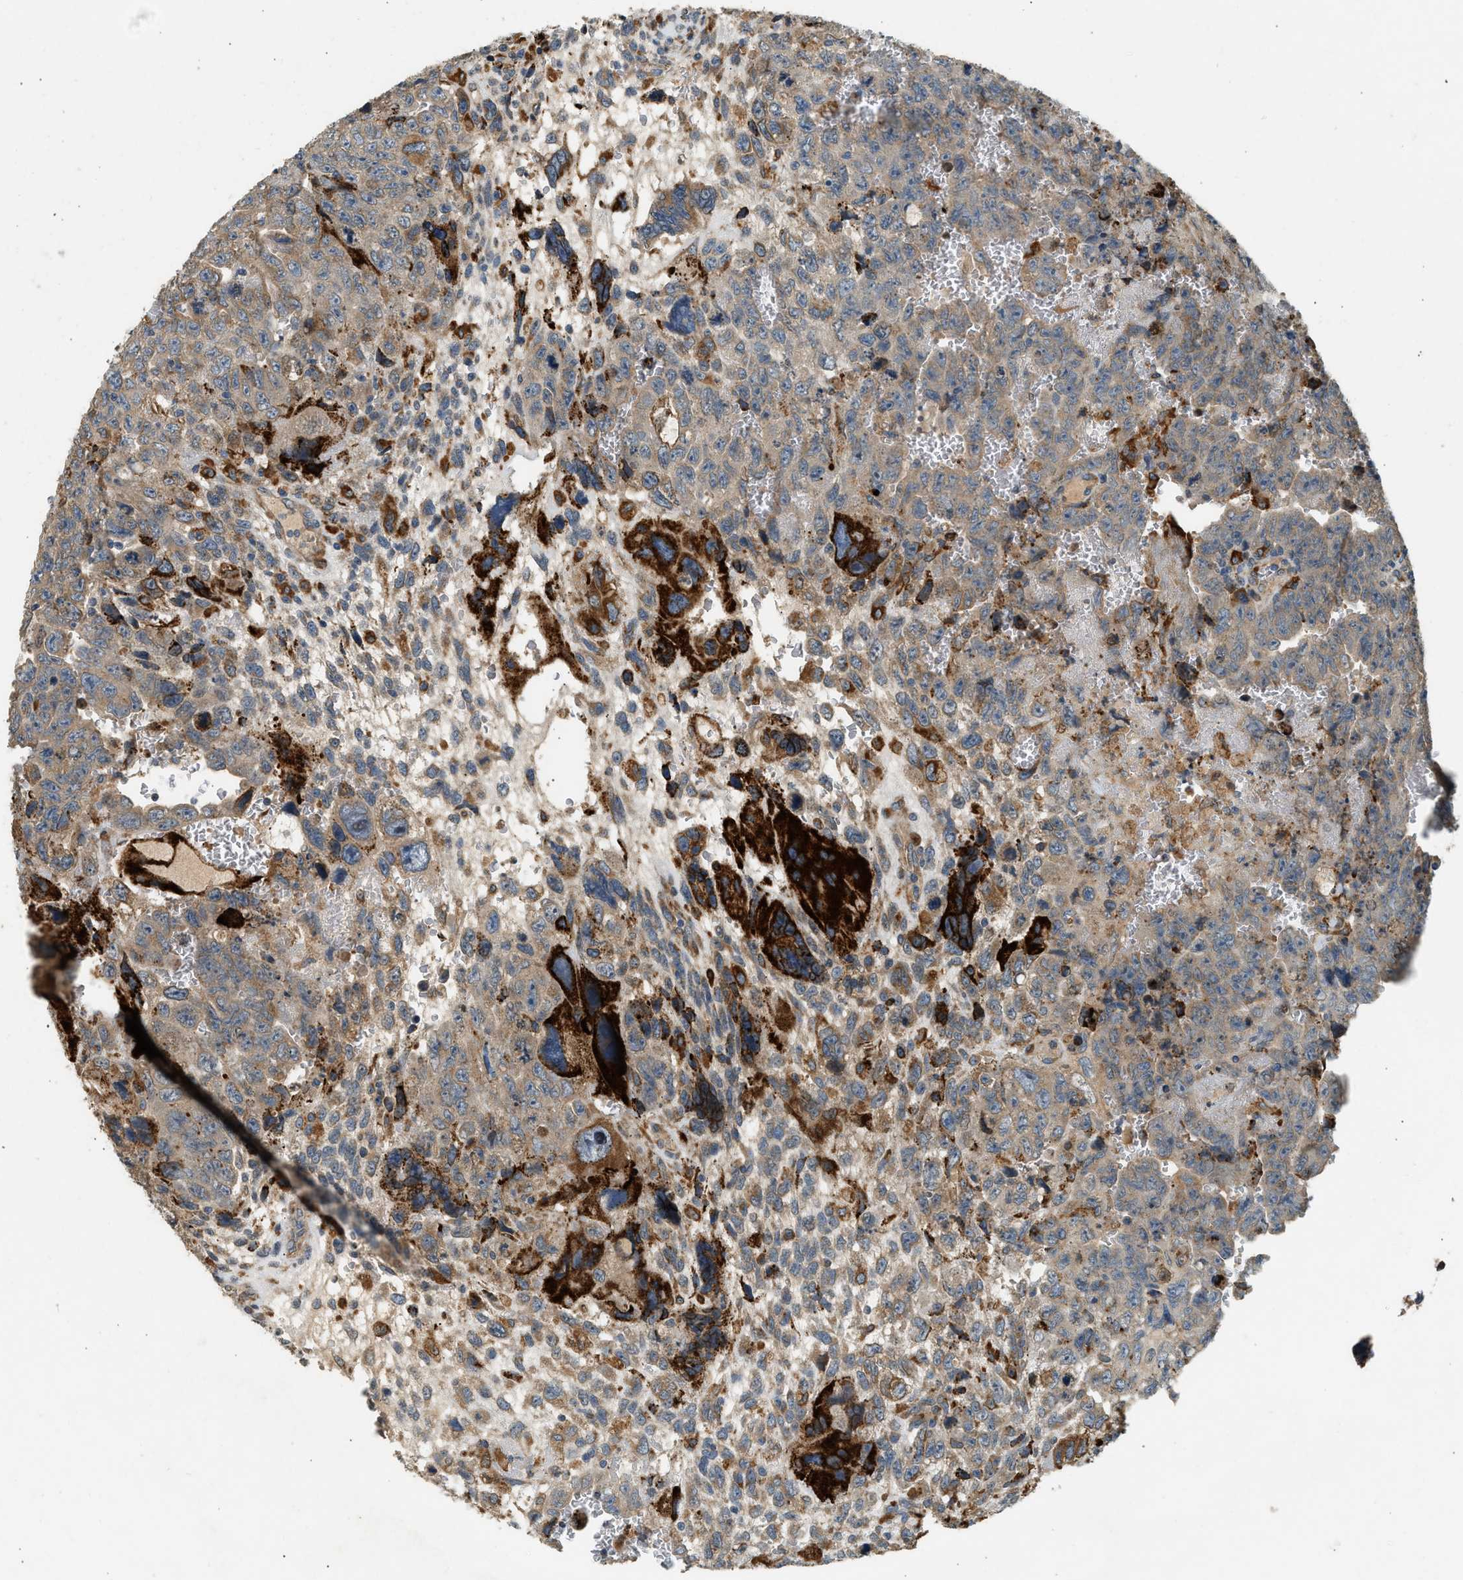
{"staining": {"intensity": "weak", "quantity": ">75%", "location": "cytoplasmic/membranous"}, "tissue": "testis cancer", "cell_type": "Tumor cells", "image_type": "cancer", "snomed": [{"axis": "morphology", "description": "Carcinoma, Embryonal, NOS"}, {"axis": "topography", "description": "Testis"}], "caption": "Brown immunohistochemical staining in human embryonal carcinoma (testis) demonstrates weak cytoplasmic/membranous positivity in approximately >75% of tumor cells.", "gene": "CTSB", "patient": {"sex": "male", "age": 28}}